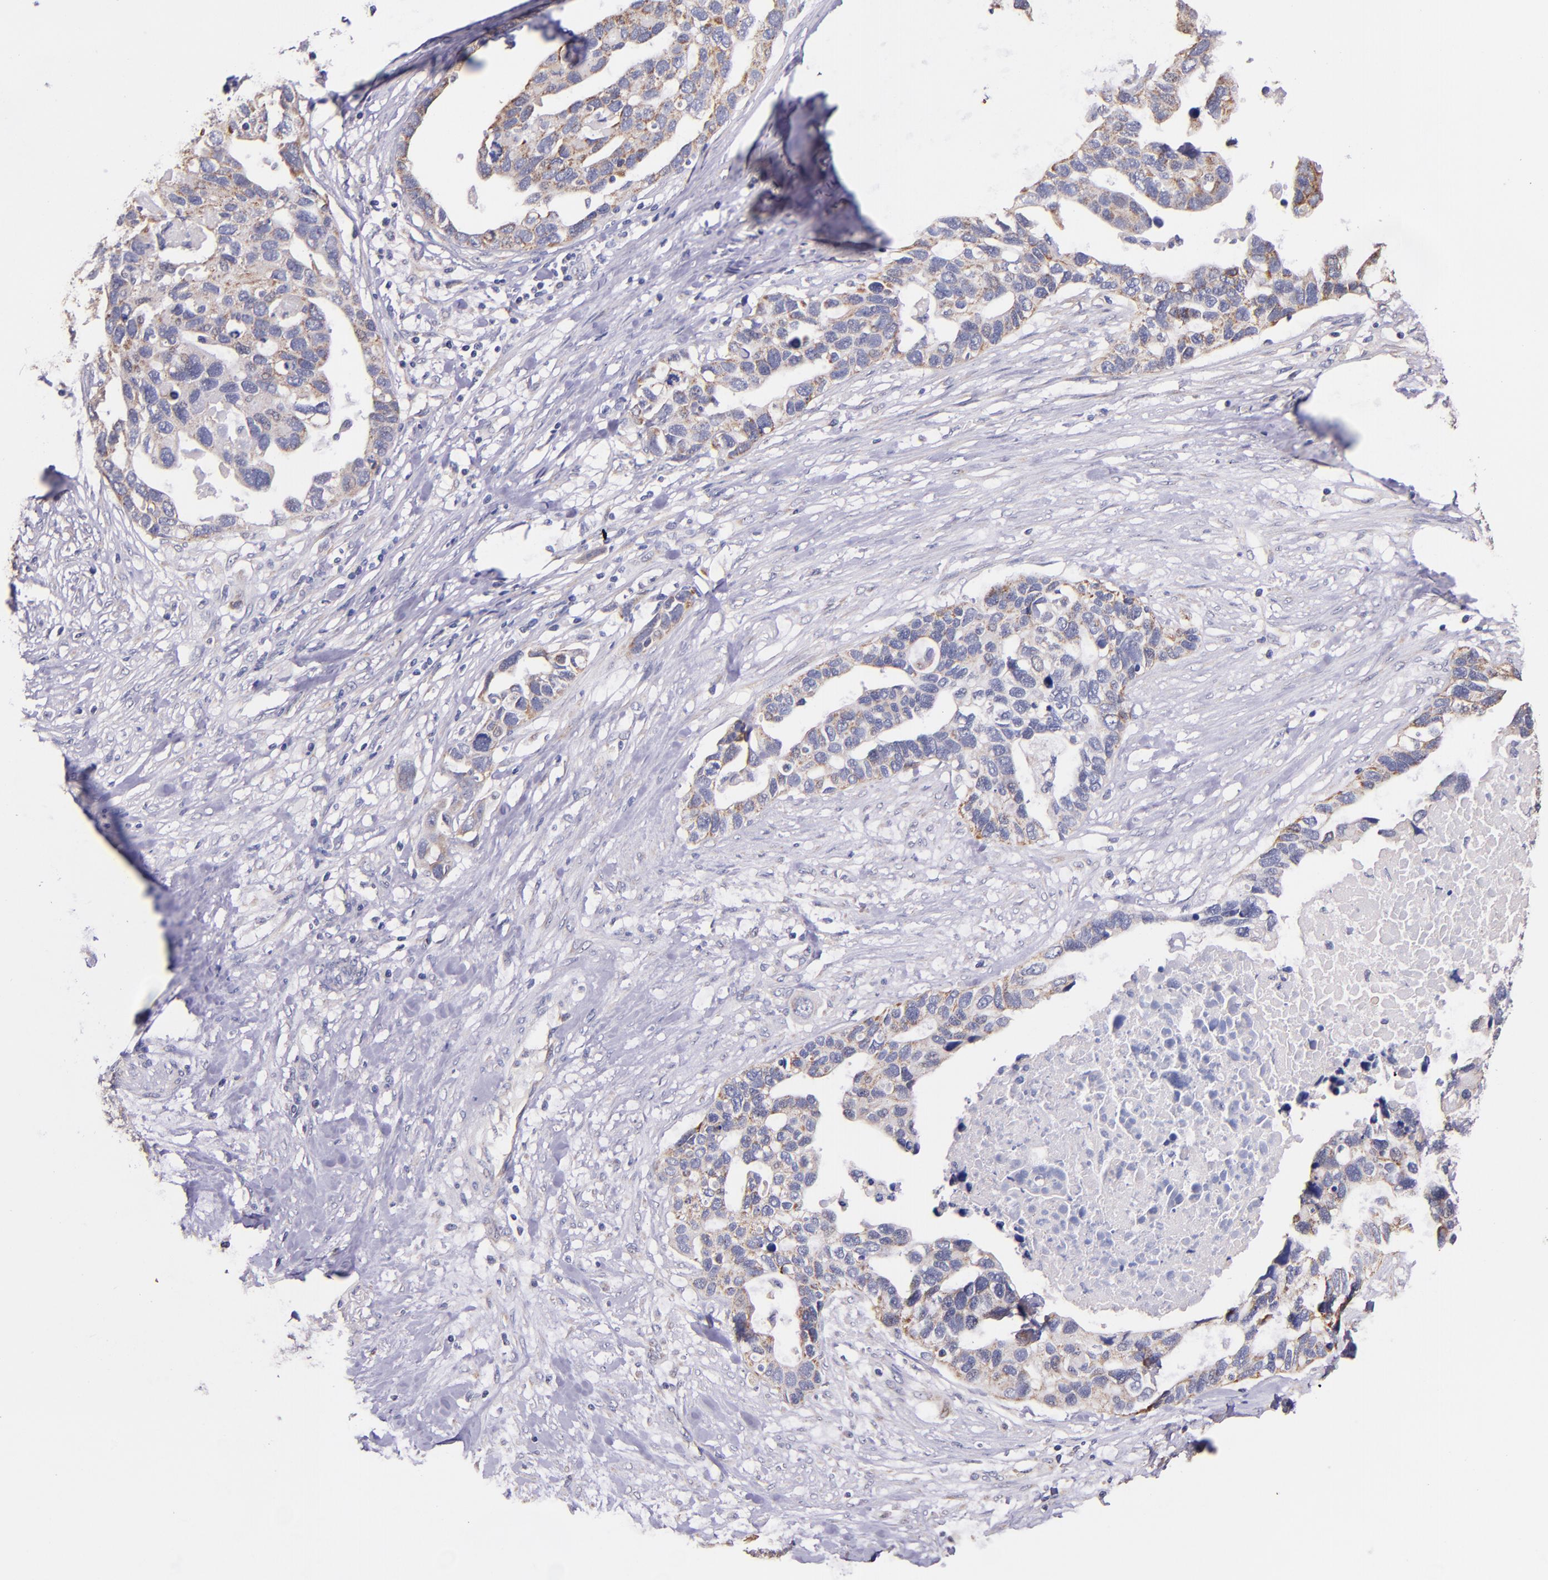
{"staining": {"intensity": "moderate", "quantity": "25%-75%", "location": "cytoplasmic/membranous"}, "tissue": "ovarian cancer", "cell_type": "Tumor cells", "image_type": "cancer", "snomed": [{"axis": "morphology", "description": "Cystadenocarcinoma, serous, NOS"}, {"axis": "topography", "description": "Ovary"}], "caption": "Tumor cells demonstrate medium levels of moderate cytoplasmic/membranous staining in about 25%-75% of cells in serous cystadenocarcinoma (ovarian).", "gene": "SHC1", "patient": {"sex": "female", "age": 54}}